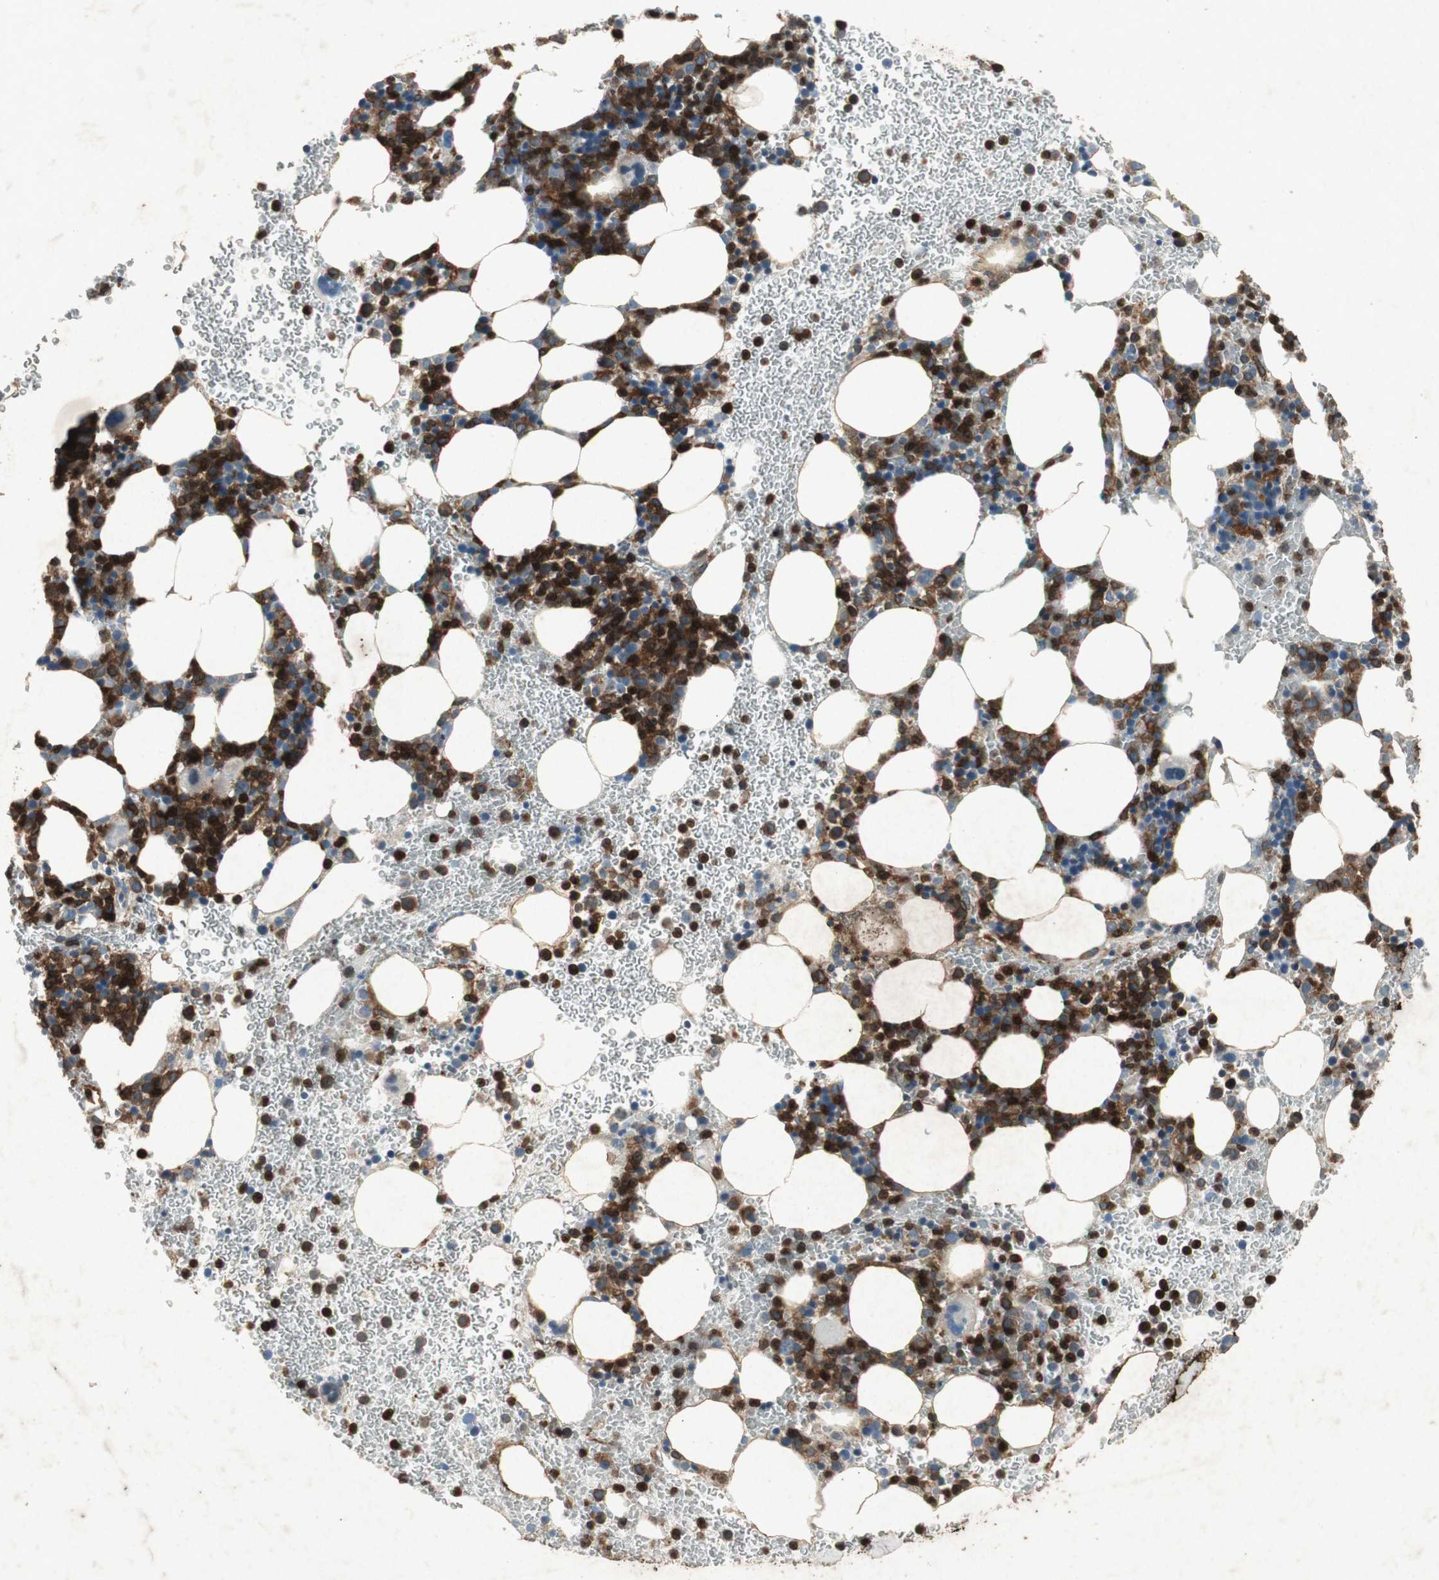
{"staining": {"intensity": "strong", "quantity": "25%-75%", "location": "cytoplasmic/membranous"}, "tissue": "bone marrow", "cell_type": "Hematopoietic cells", "image_type": "normal", "snomed": [{"axis": "morphology", "description": "Normal tissue, NOS"}, {"axis": "morphology", "description": "Inflammation, NOS"}, {"axis": "topography", "description": "Bone marrow"}], "caption": "A histopathology image of bone marrow stained for a protein reveals strong cytoplasmic/membranous brown staining in hematopoietic cells.", "gene": "TYROBP", "patient": {"sex": "female", "age": 54}}